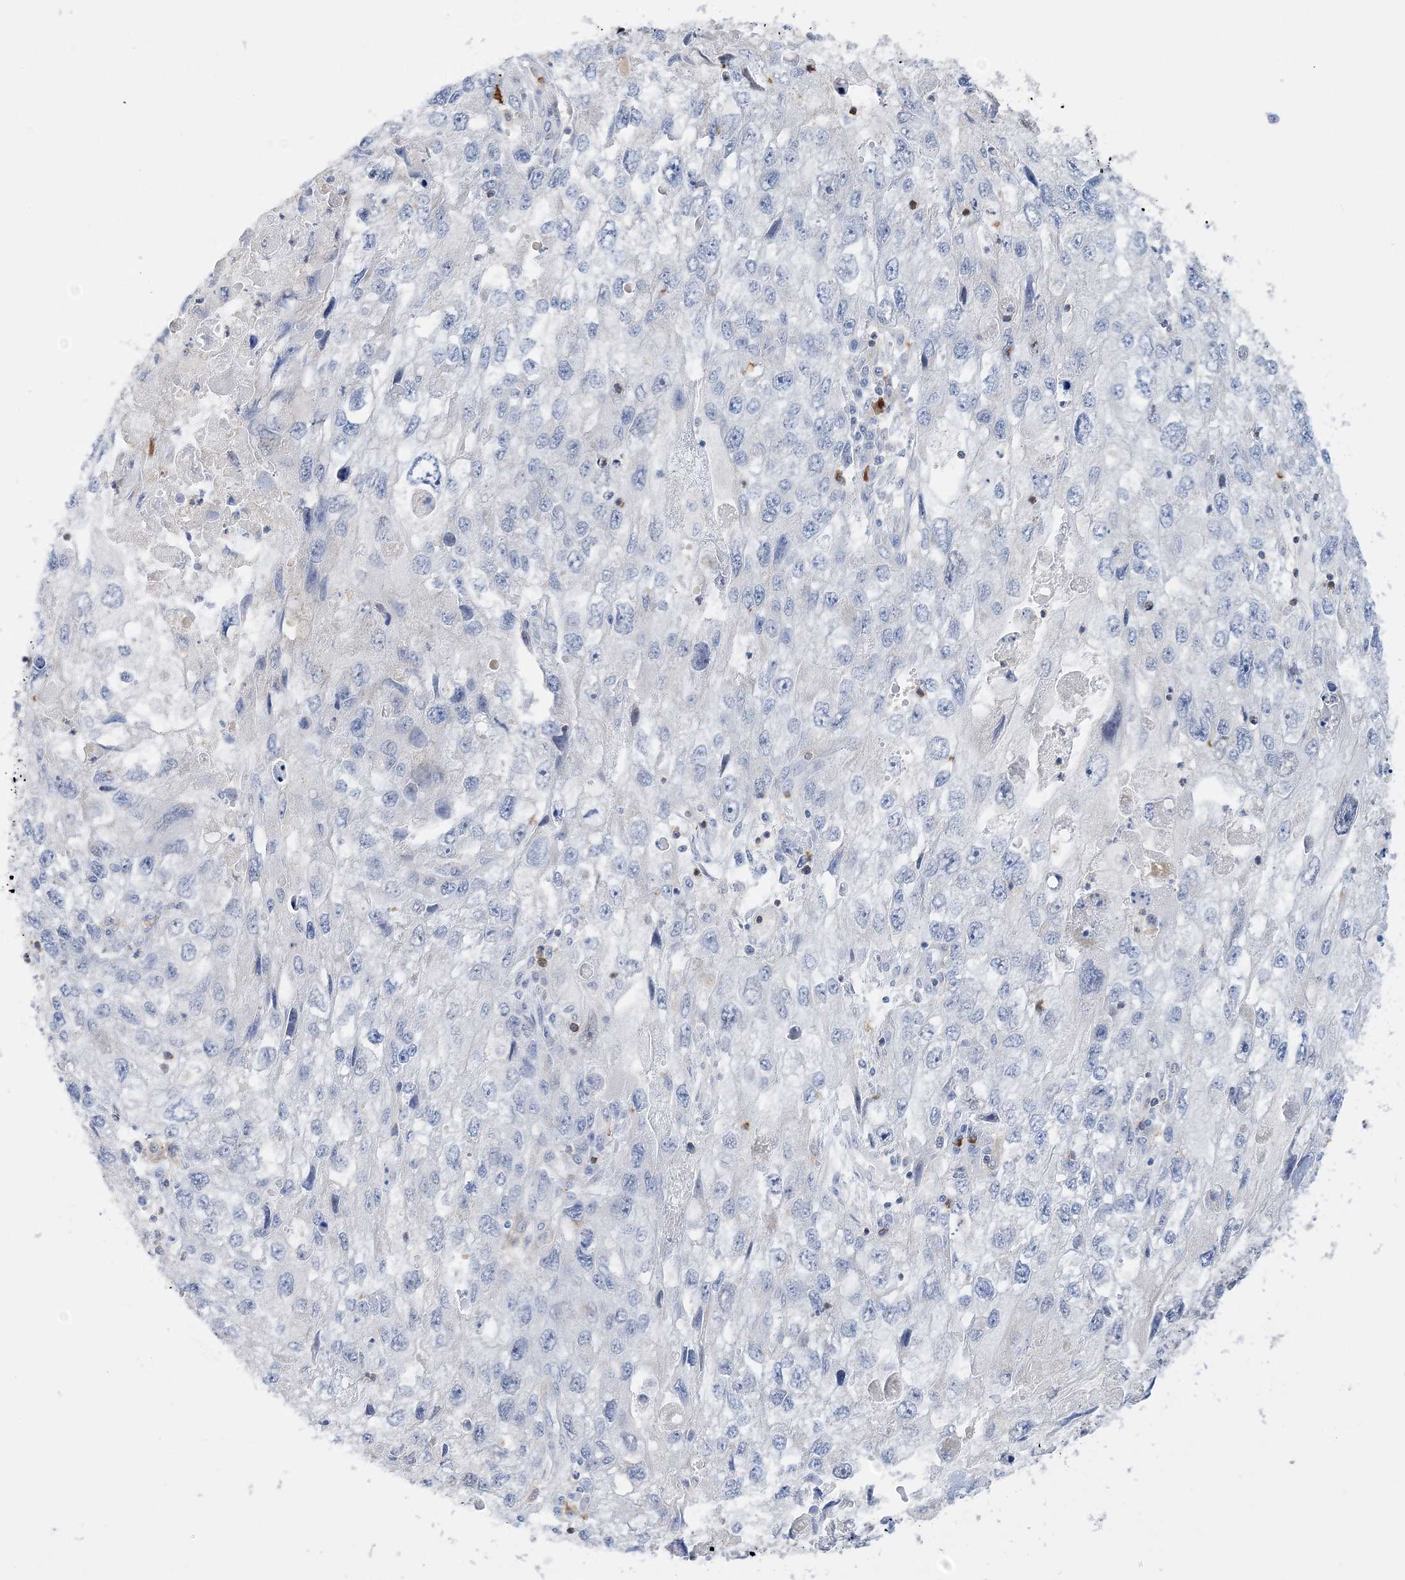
{"staining": {"intensity": "negative", "quantity": "none", "location": "none"}, "tissue": "endometrial cancer", "cell_type": "Tumor cells", "image_type": "cancer", "snomed": [{"axis": "morphology", "description": "Adenocarcinoma, NOS"}, {"axis": "topography", "description": "Endometrium"}], "caption": "Tumor cells are negative for brown protein staining in endometrial cancer.", "gene": "PRMT9", "patient": {"sex": "female", "age": 49}}